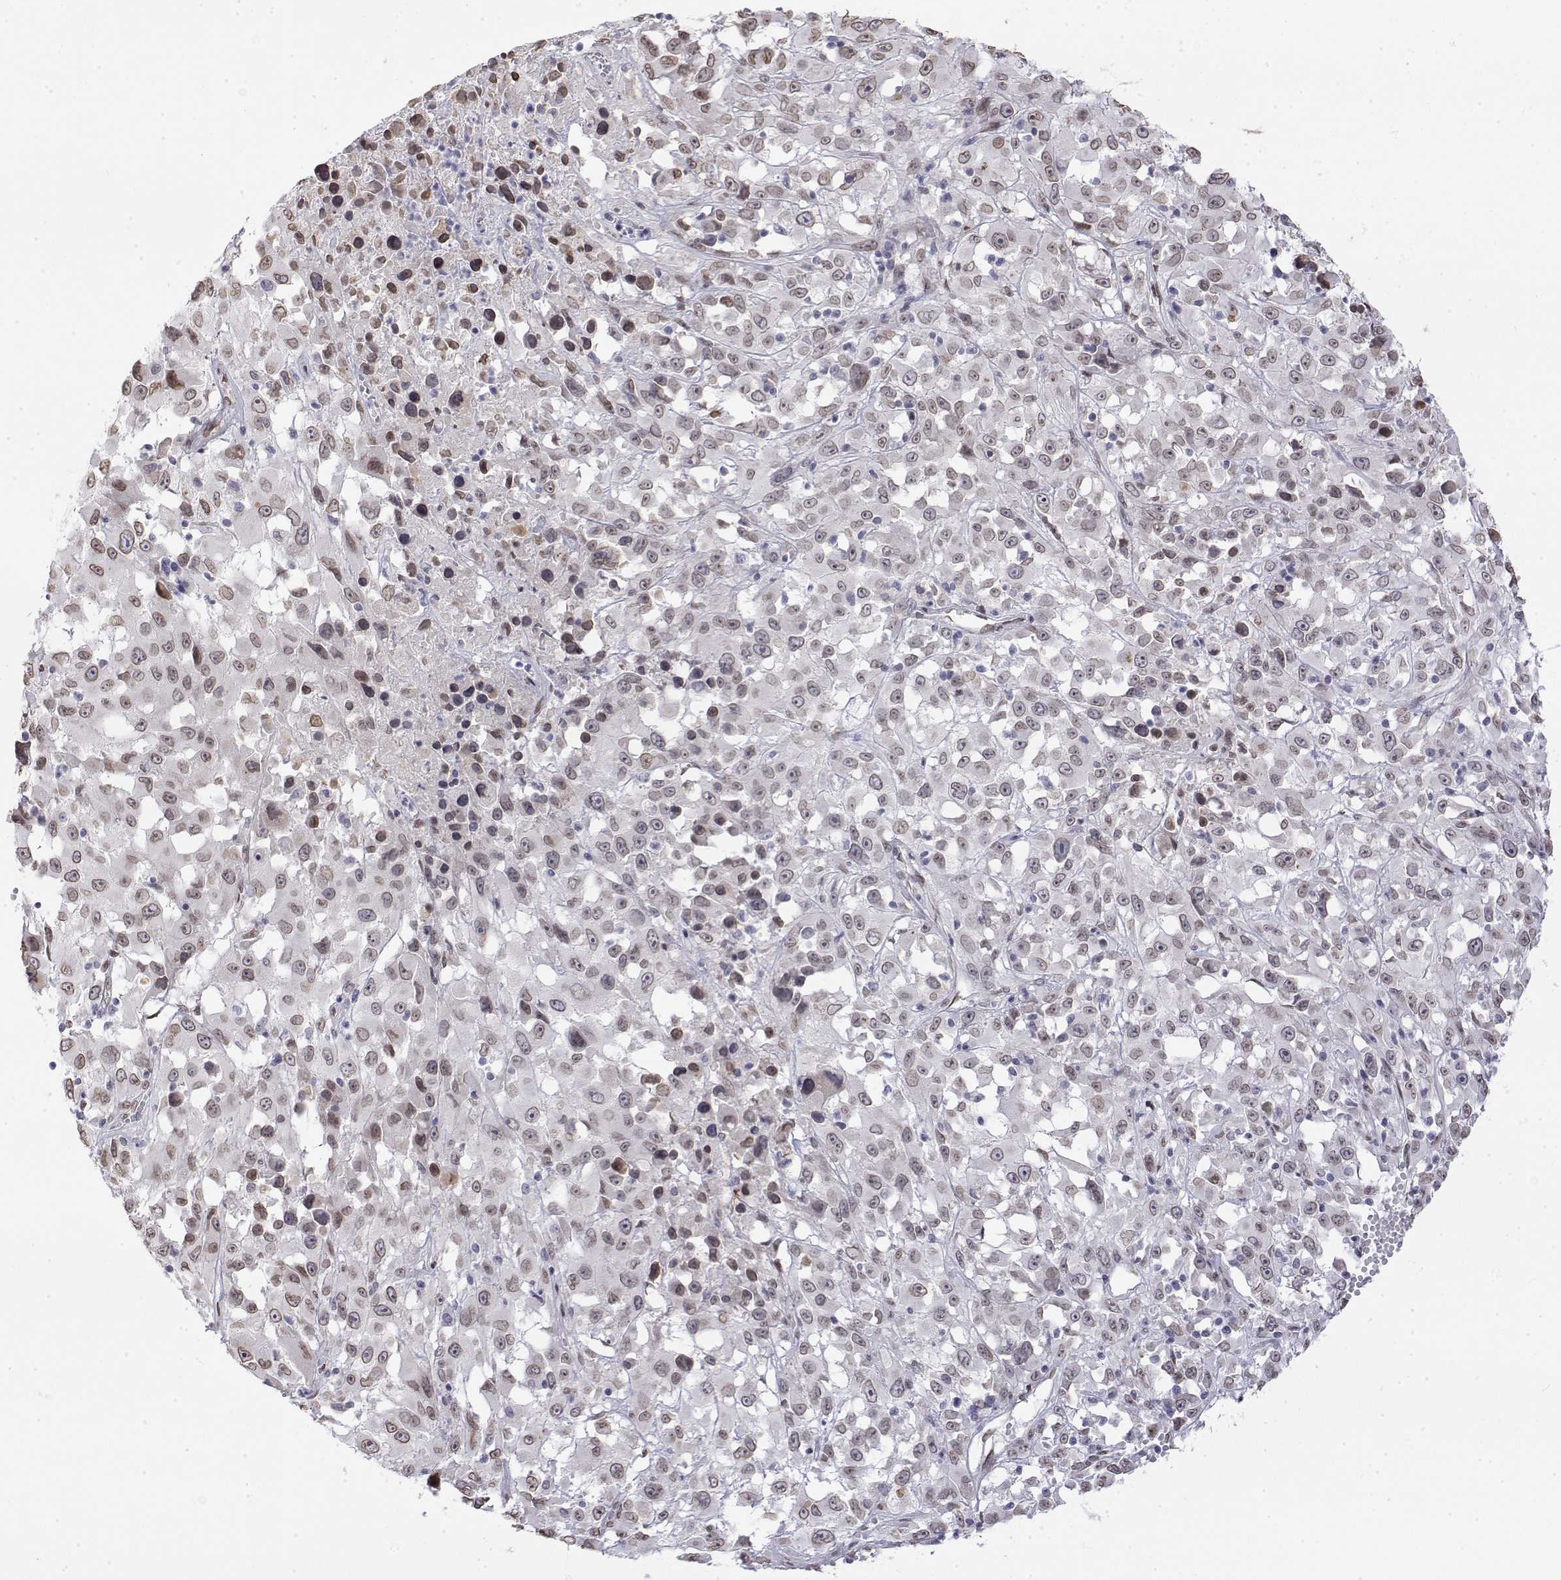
{"staining": {"intensity": "weak", "quantity": "25%-75%", "location": "cytoplasmic/membranous,nuclear"}, "tissue": "melanoma", "cell_type": "Tumor cells", "image_type": "cancer", "snomed": [{"axis": "morphology", "description": "Malignant melanoma, Metastatic site"}, {"axis": "topography", "description": "Soft tissue"}], "caption": "This photomicrograph reveals immunohistochemistry staining of human melanoma, with low weak cytoplasmic/membranous and nuclear staining in about 25%-75% of tumor cells.", "gene": "ZNF532", "patient": {"sex": "male", "age": 50}}